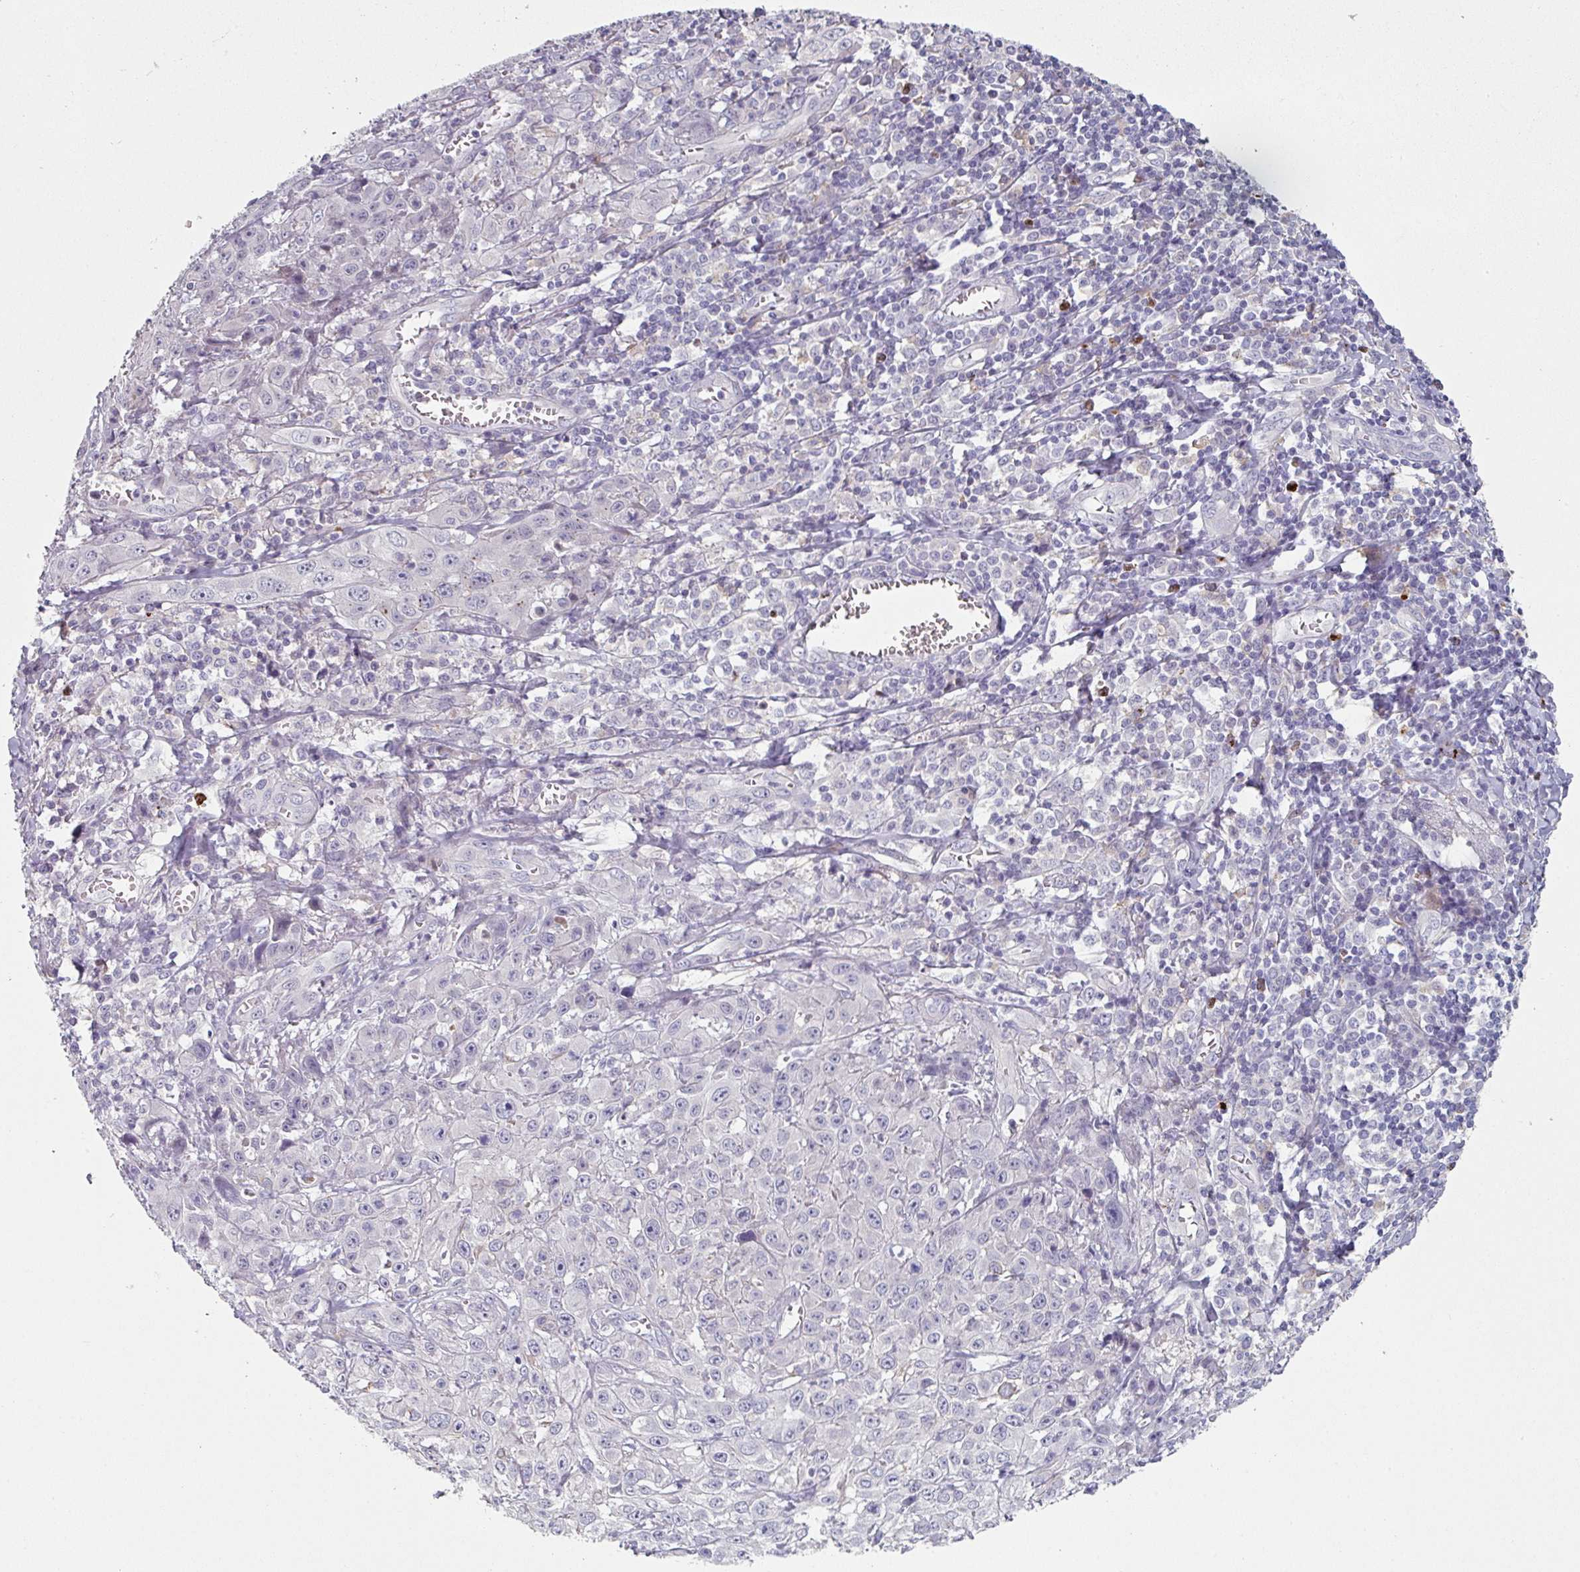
{"staining": {"intensity": "moderate", "quantity": "<25%", "location": "cytoplasmic/membranous"}, "tissue": "skin cancer", "cell_type": "Tumor cells", "image_type": "cancer", "snomed": [{"axis": "morphology", "description": "Squamous cell carcinoma, NOS"}, {"axis": "topography", "description": "Skin"}, {"axis": "topography", "description": "Vulva"}], "caption": "High-magnification brightfield microscopy of skin cancer (squamous cell carcinoma) stained with DAB (3,3'-diaminobenzidine) (brown) and counterstained with hematoxylin (blue). tumor cells exhibit moderate cytoplasmic/membranous staining is appreciated in approximately<25% of cells.", "gene": "WSB2", "patient": {"sex": "female", "age": 71}}